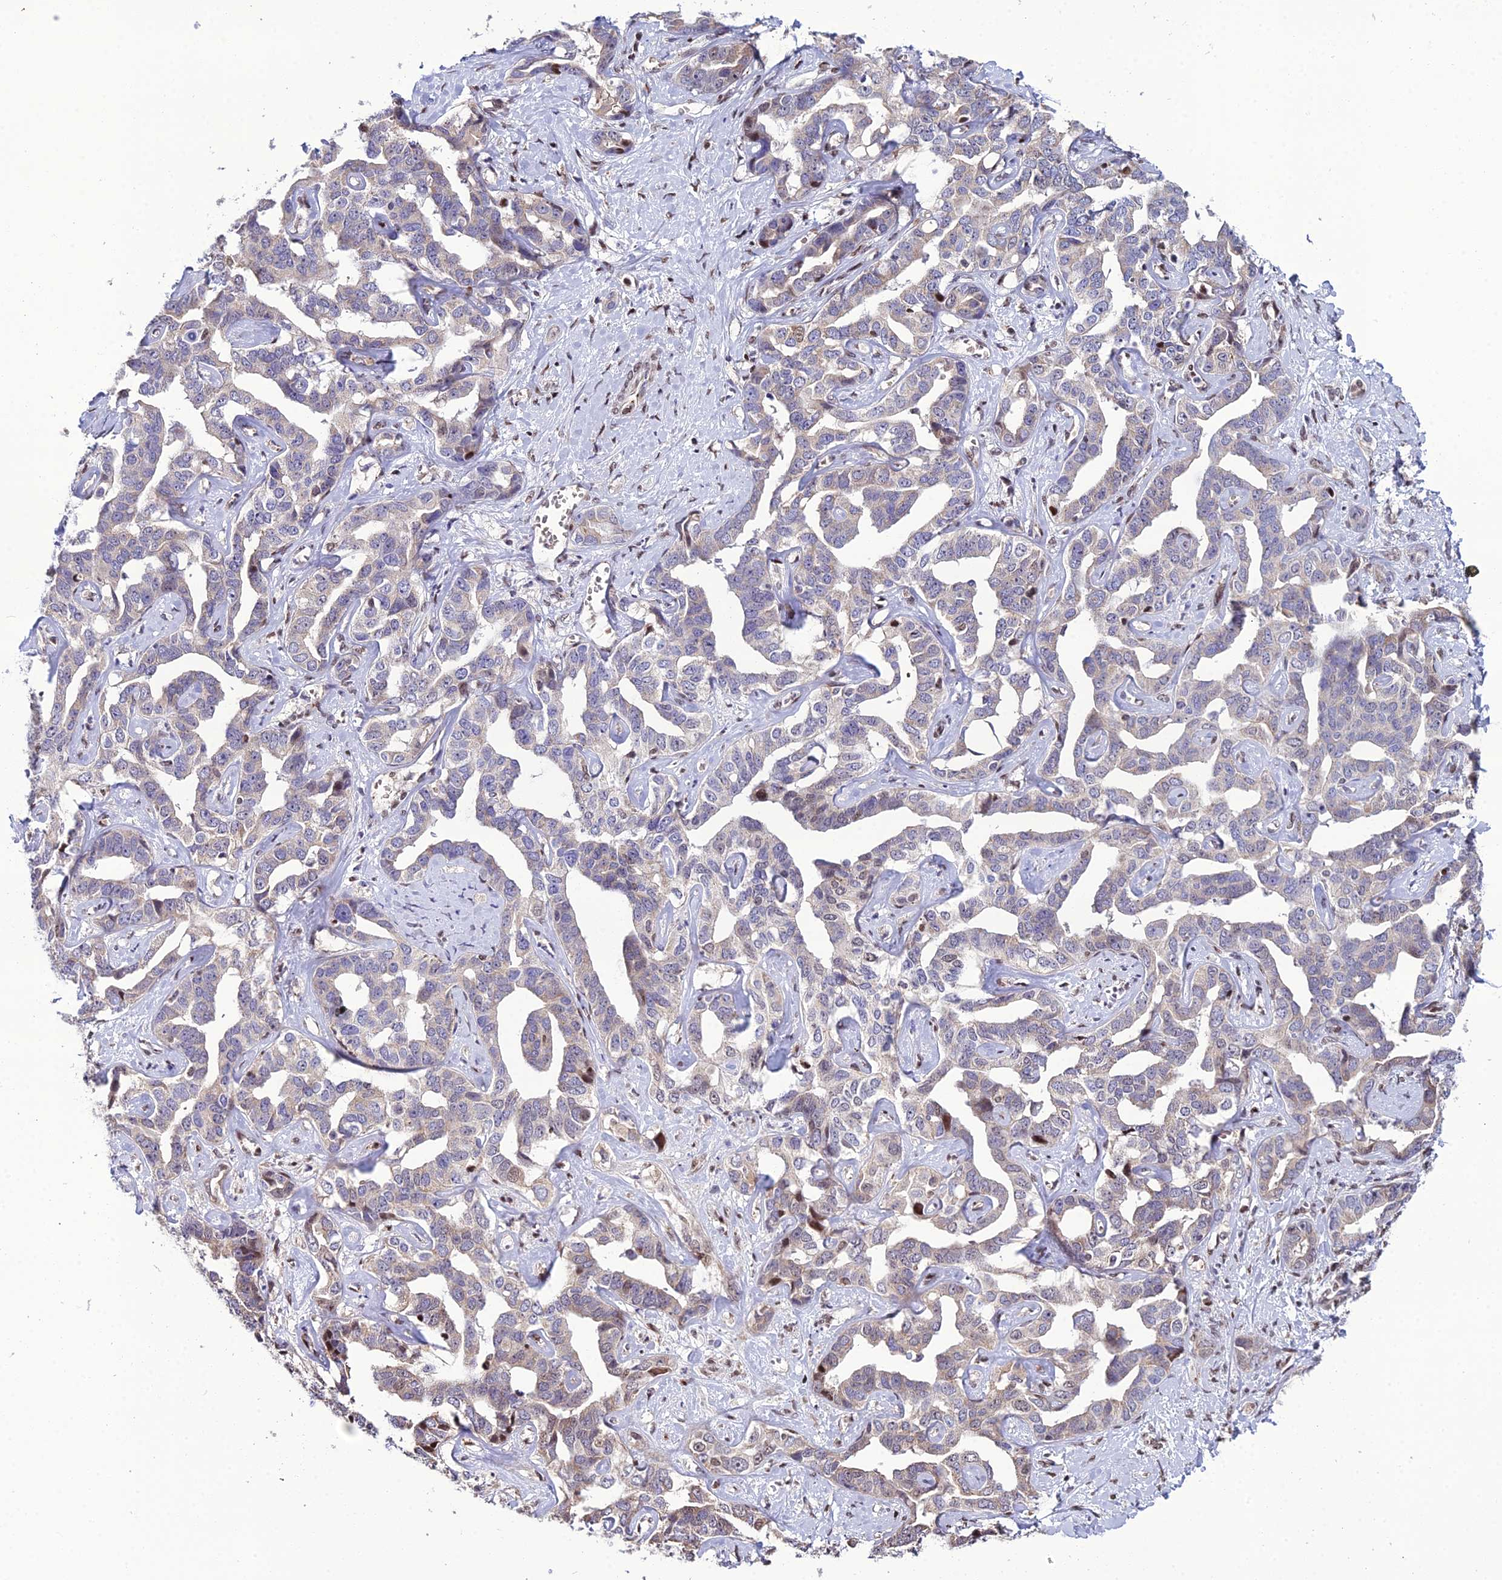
{"staining": {"intensity": "negative", "quantity": "none", "location": "none"}, "tissue": "liver cancer", "cell_type": "Tumor cells", "image_type": "cancer", "snomed": [{"axis": "morphology", "description": "Cholangiocarcinoma"}, {"axis": "topography", "description": "Liver"}], "caption": "The immunohistochemistry photomicrograph has no significant positivity in tumor cells of cholangiocarcinoma (liver) tissue.", "gene": "ARL2", "patient": {"sex": "male", "age": 59}}